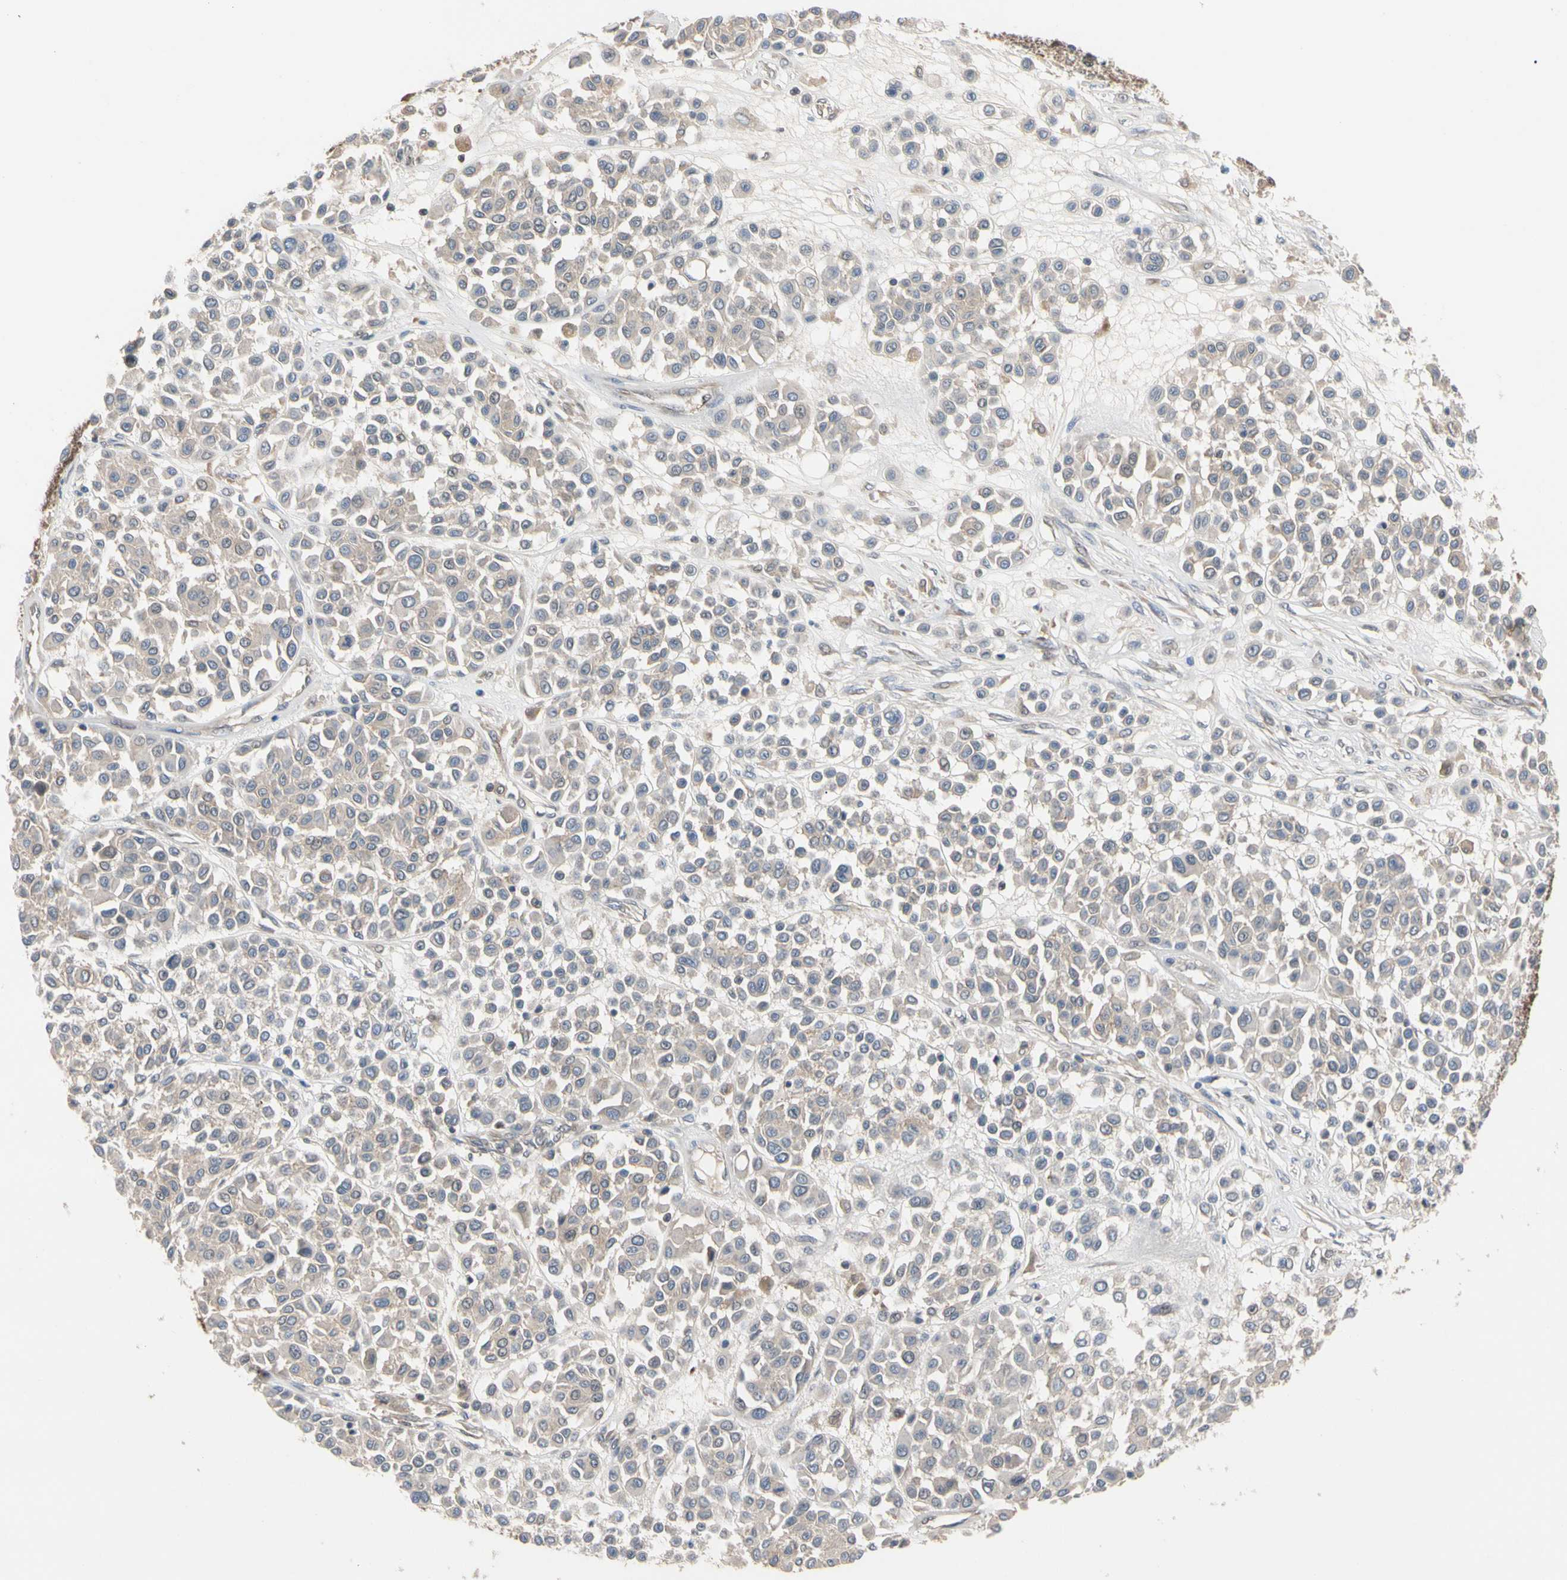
{"staining": {"intensity": "weak", "quantity": ">75%", "location": "cytoplasmic/membranous"}, "tissue": "melanoma", "cell_type": "Tumor cells", "image_type": "cancer", "snomed": [{"axis": "morphology", "description": "Malignant melanoma, Metastatic site"}, {"axis": "topography", "description": "Soft tissue"}], "caption": "Melanoma was stained to show a protein in brown. There is low levels of weak cytoplasmic/membranous expression in about >75% of tumor cells. (DAB IHC with brightfield microscopy, high magnification).", "gene": "DPP8", "patient": {"sex": "male", "age": 41}}